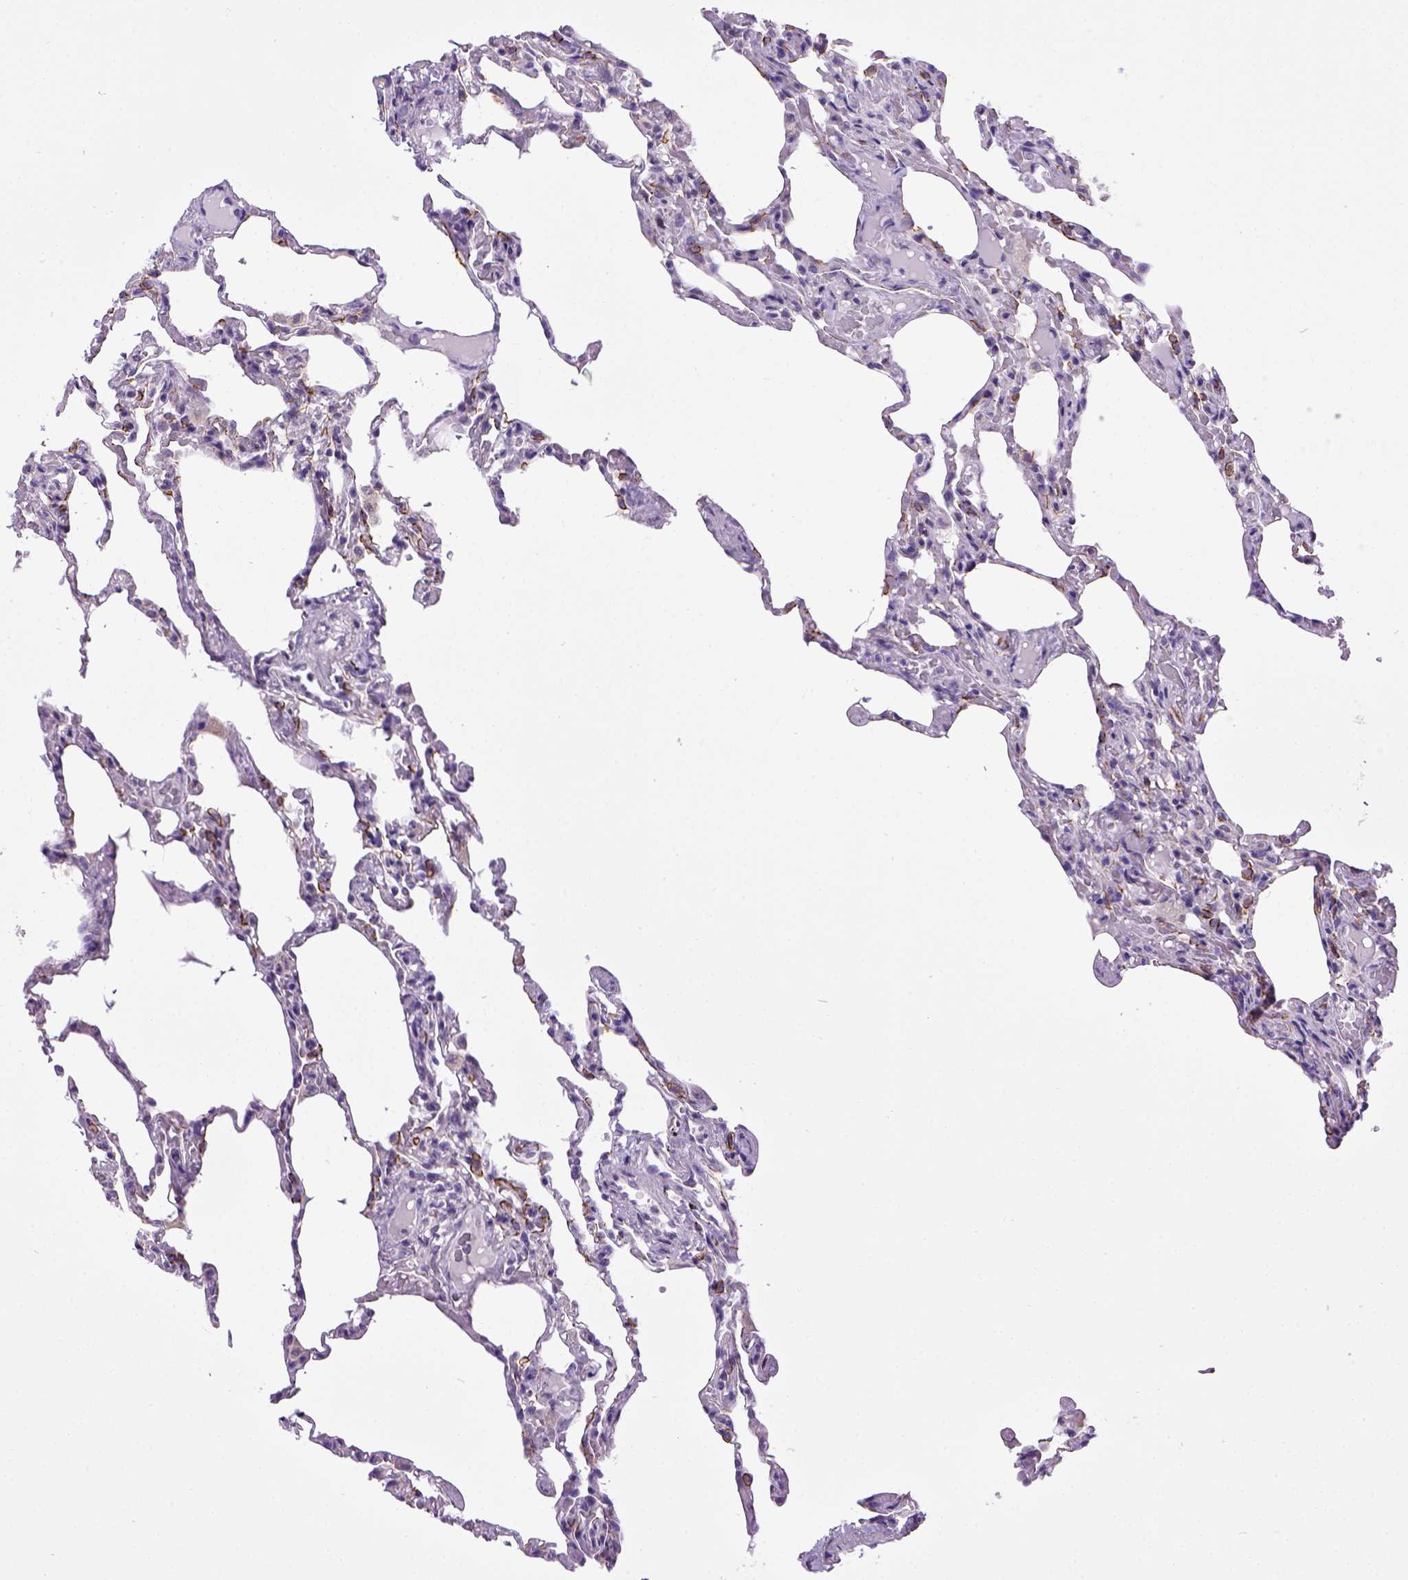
{"staining": {"intensity": "strong", "quantity": "<25%", "location": "cytoplasmic/membranous"}, "tissue": "lung", "cell_type": "Alveolar cells", "image_type": "normal", "snomed": [{"axis": "morphology", "description": "Normal tissue, NOS"}, {"axis": "topography", "description": "Lung"}], "caption": "A micrograph showing strong cytoplasmic/membranous staining in approximately <25% of alveolar cells in benign lung, as visualized by brown immunohistochemical staining.", "gene": "CDH1", "patient": {"sex": "female", "age": 43}}